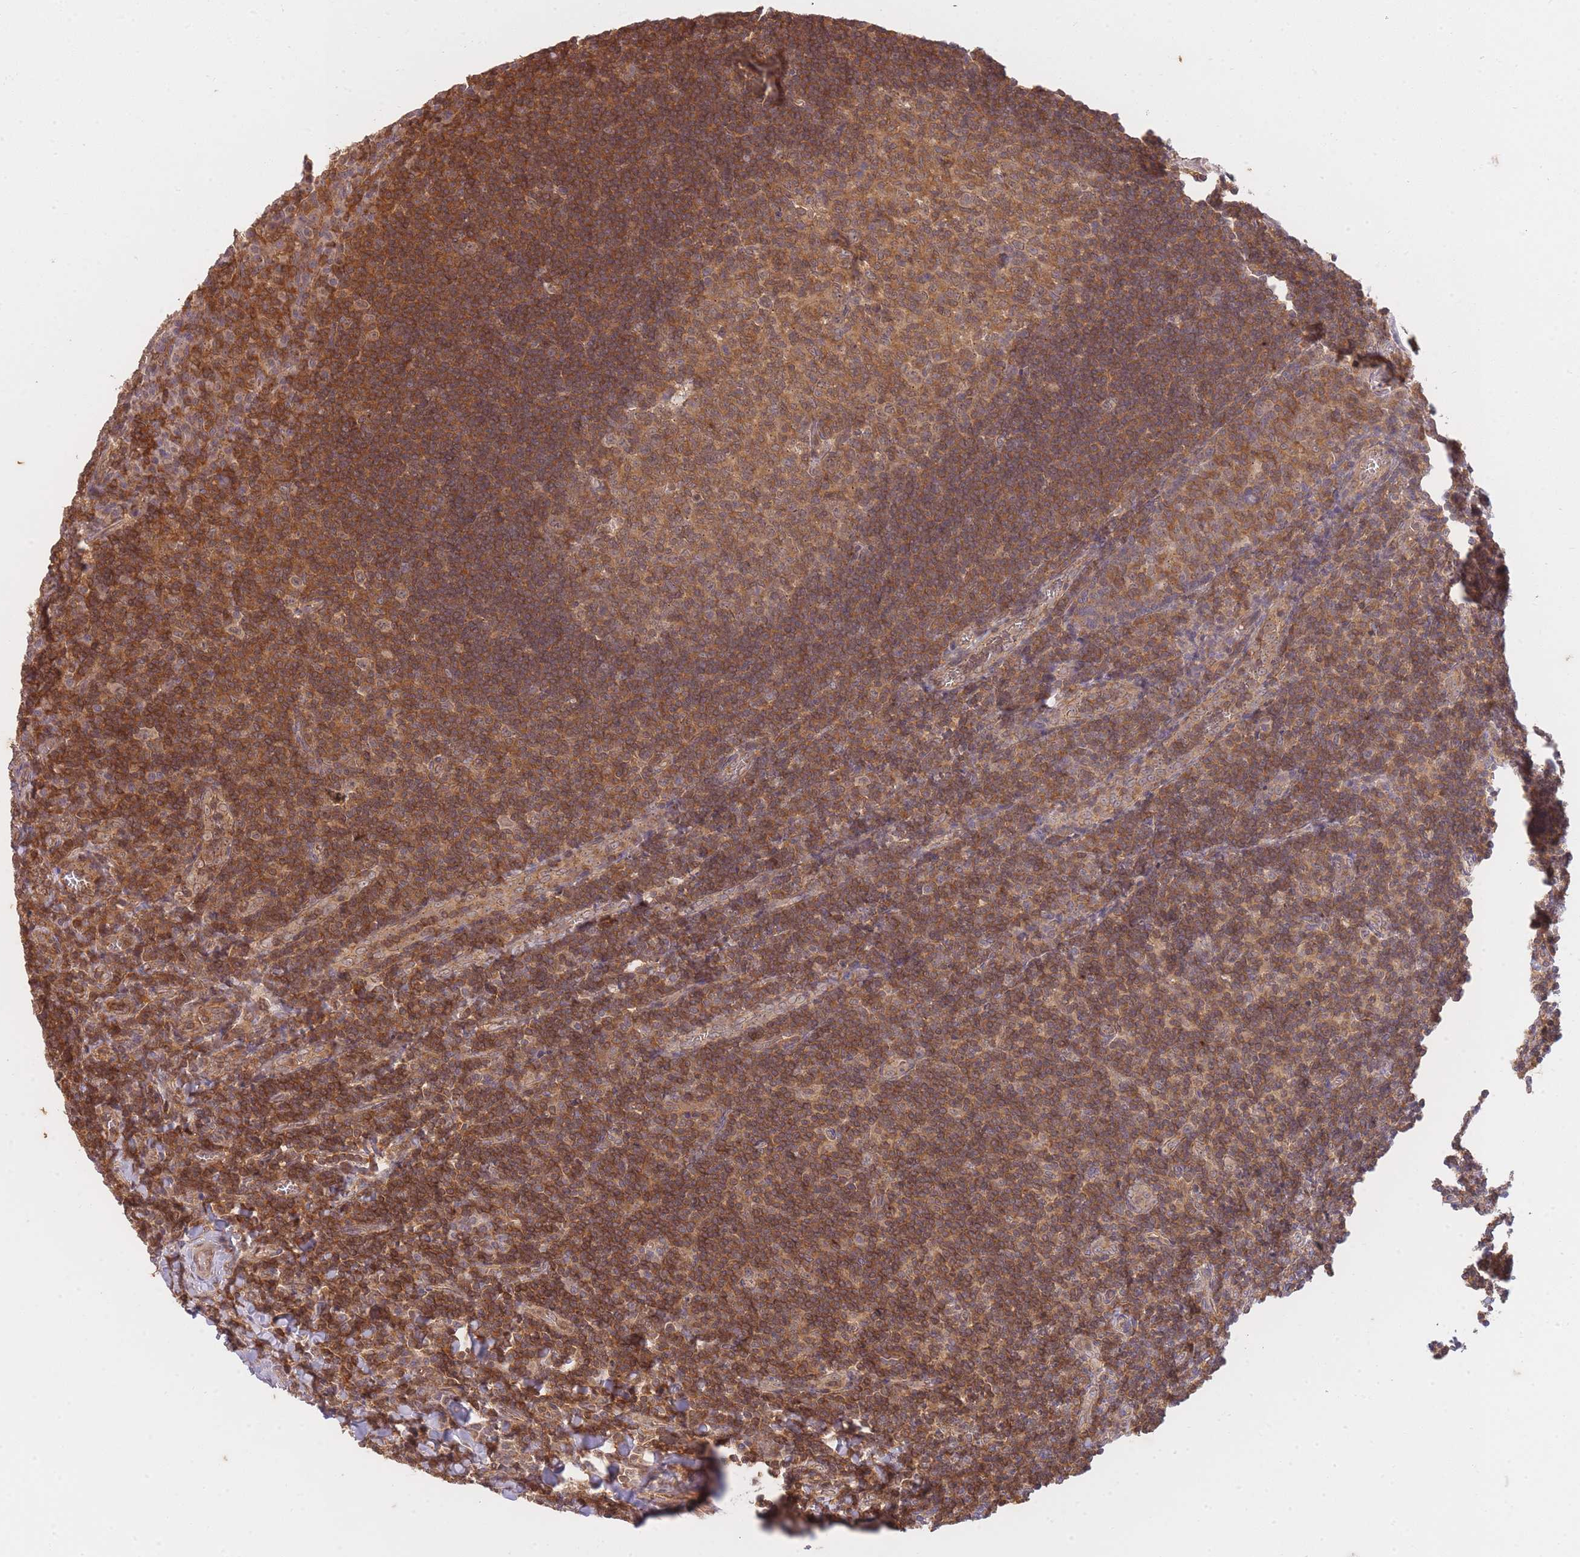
{"staining": {"intensity": "moderate", "quantity": ">75%", "location": "cytoplasmic/membranous"}, "tissue": "tonsil", "cell_type": "Germinal center cells", "image_type": "normal", "snomed": [{"axis": "morphology", "description": "Normal tissue, NOS"}, {"axis": "topography", "description": "Tonsil"}], "caption": "High-magnification brightfield microscopy of normal tonsil stained with DAB (brown) and counterstained with hematoxylin (blue). germinal center cells exhibit moderate cytoplasmic/membranous positivity is appreciated in approximately>75% of cells.", "gene": "ST8SIA4", "patient": {"sex": "male", "age": 27}}